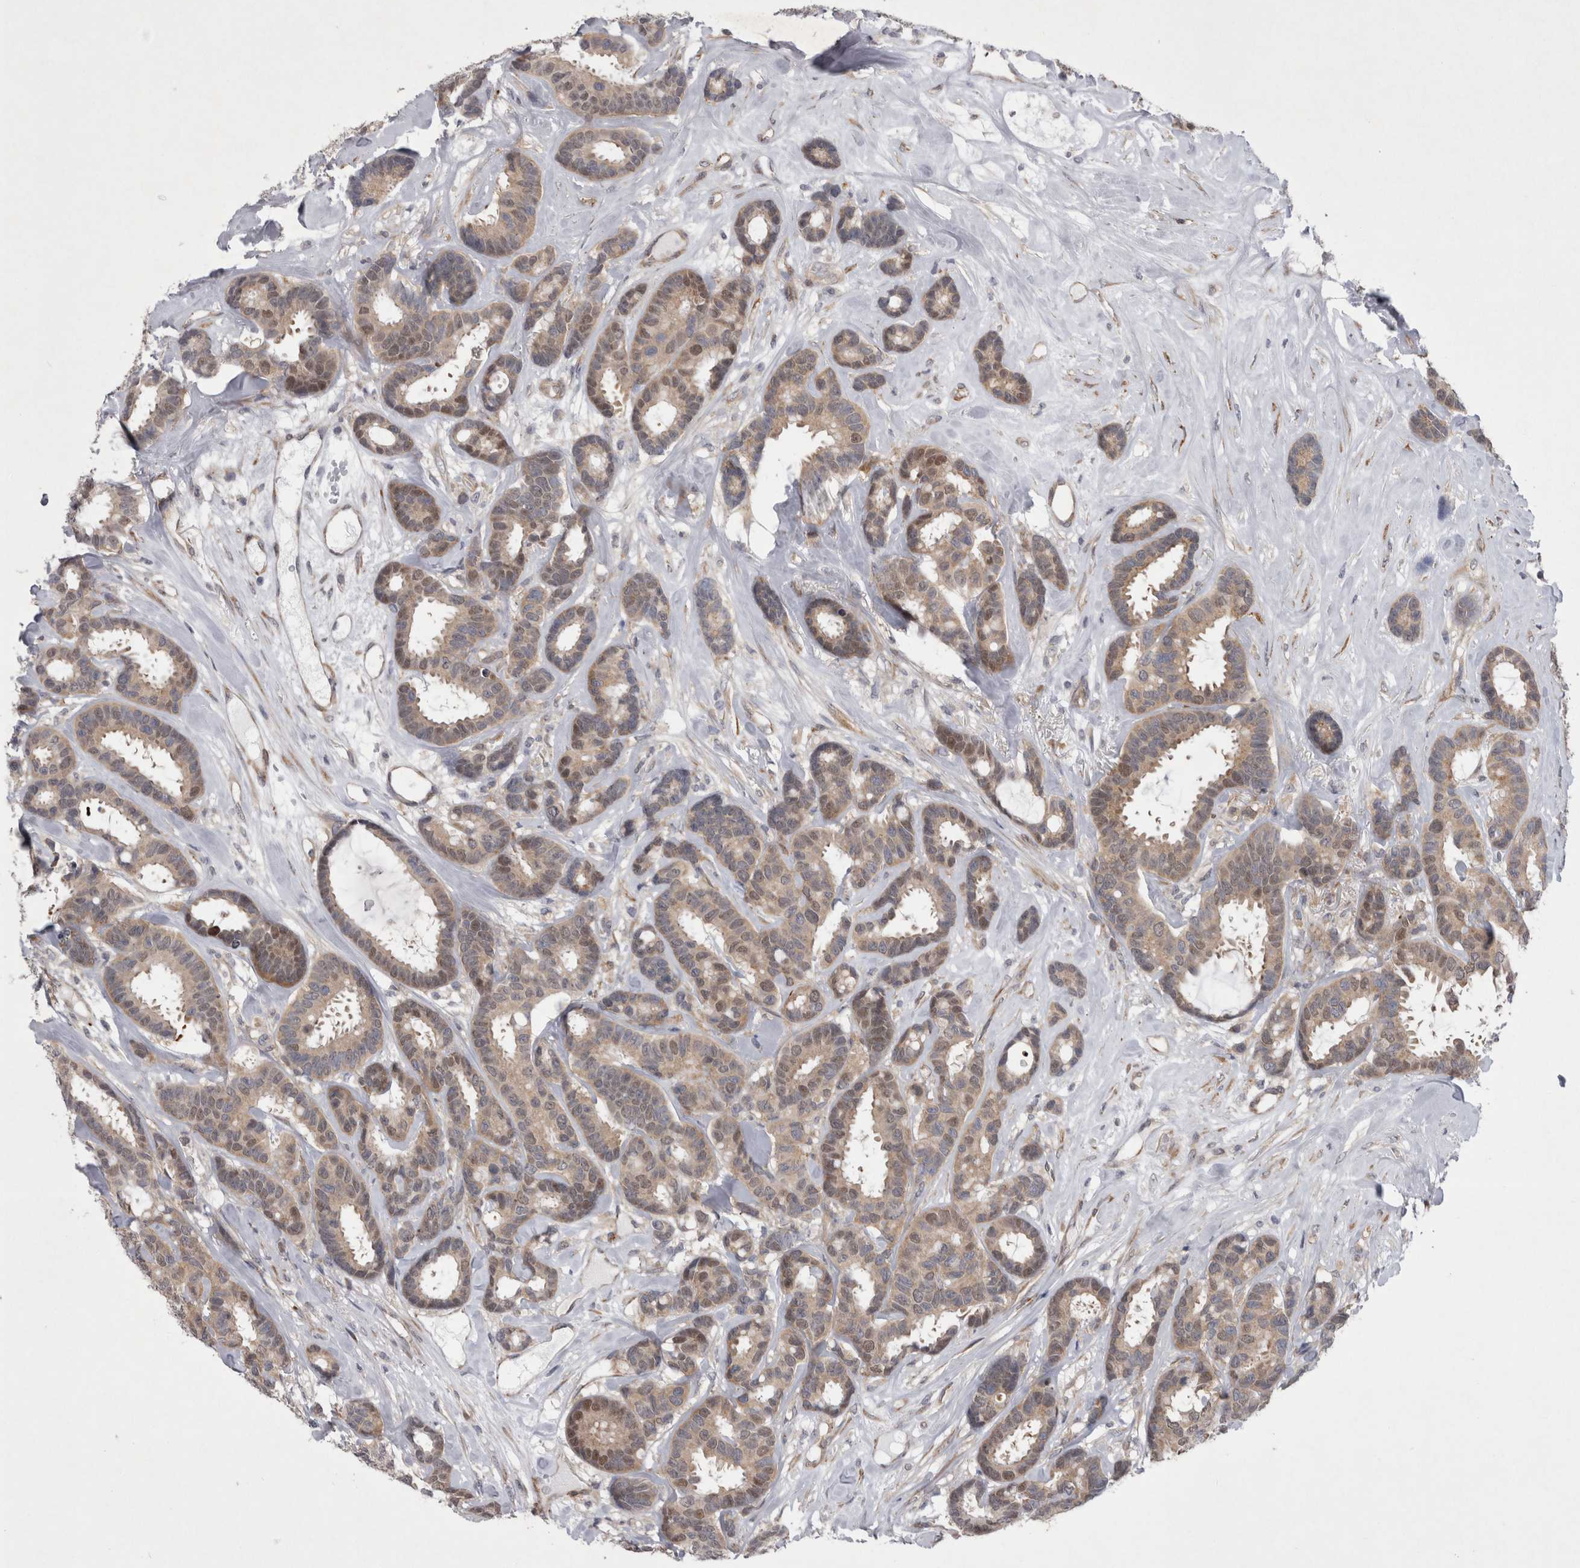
{"staining": {"intensity": "weak", "quantity": "25%-75%", "location": "cytoplasmic/membranous"}, "tissue": "breast cancer", "cell_type": "Tumor cells", "image_type": "cancer", "snomed": [{"axis": "morphology", "description": "Duct carcinoma"}, {"axis": "topography", "description": "Breast"}], "caption": "Immunohistochemistry (IHC) histopathology image of neoplastic tissue: breast cancer (invasive ductal carcinoma) stained using immunohistochemistry demonstrates low levels of weak protein expression localized specifically in the cytoplasmic/membranous of tumor cells, appearing as a cytoplasmic/membranous brown color.", "gene": "DDX6", "patient": {"sex": "female", "age": 87}}